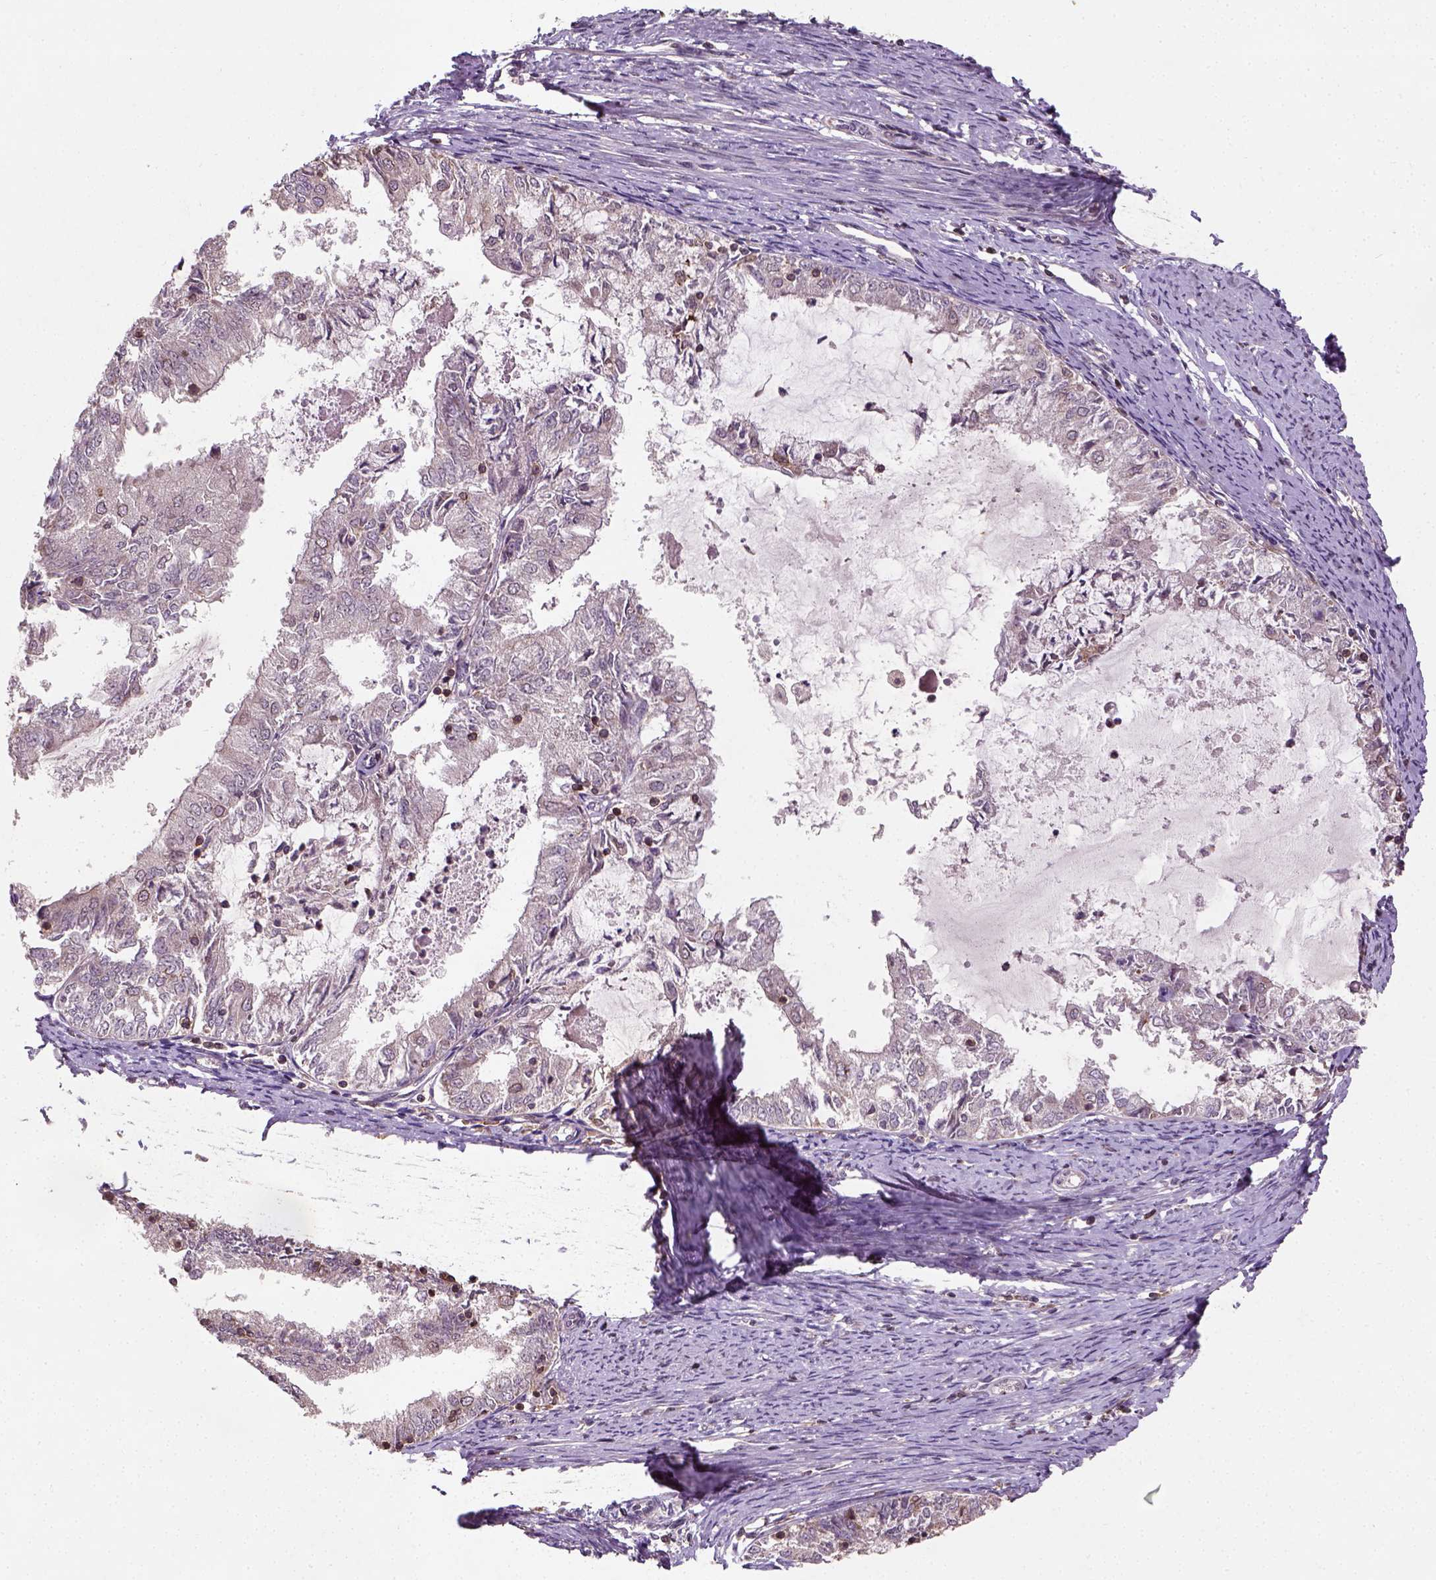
{"staining": {"intensity": "negative", "quantity": "none", "location": "none"}, "tissue": "endometrial cancer", "cell_type": "Tumor cells", "image_type": "cancer", "snomed": [{"axis": "morphology", "description": "Adenocarcinoma, NOS"}, {"axis": "topography", "description": "Endometrium"}], "caption": "DAB immunohistochemical staining of endometrial adenocarcinoma displays no significant staining in tumor cells.", "gene": "CAMKK1", "patient": {"sex": "female", "age": 57}}